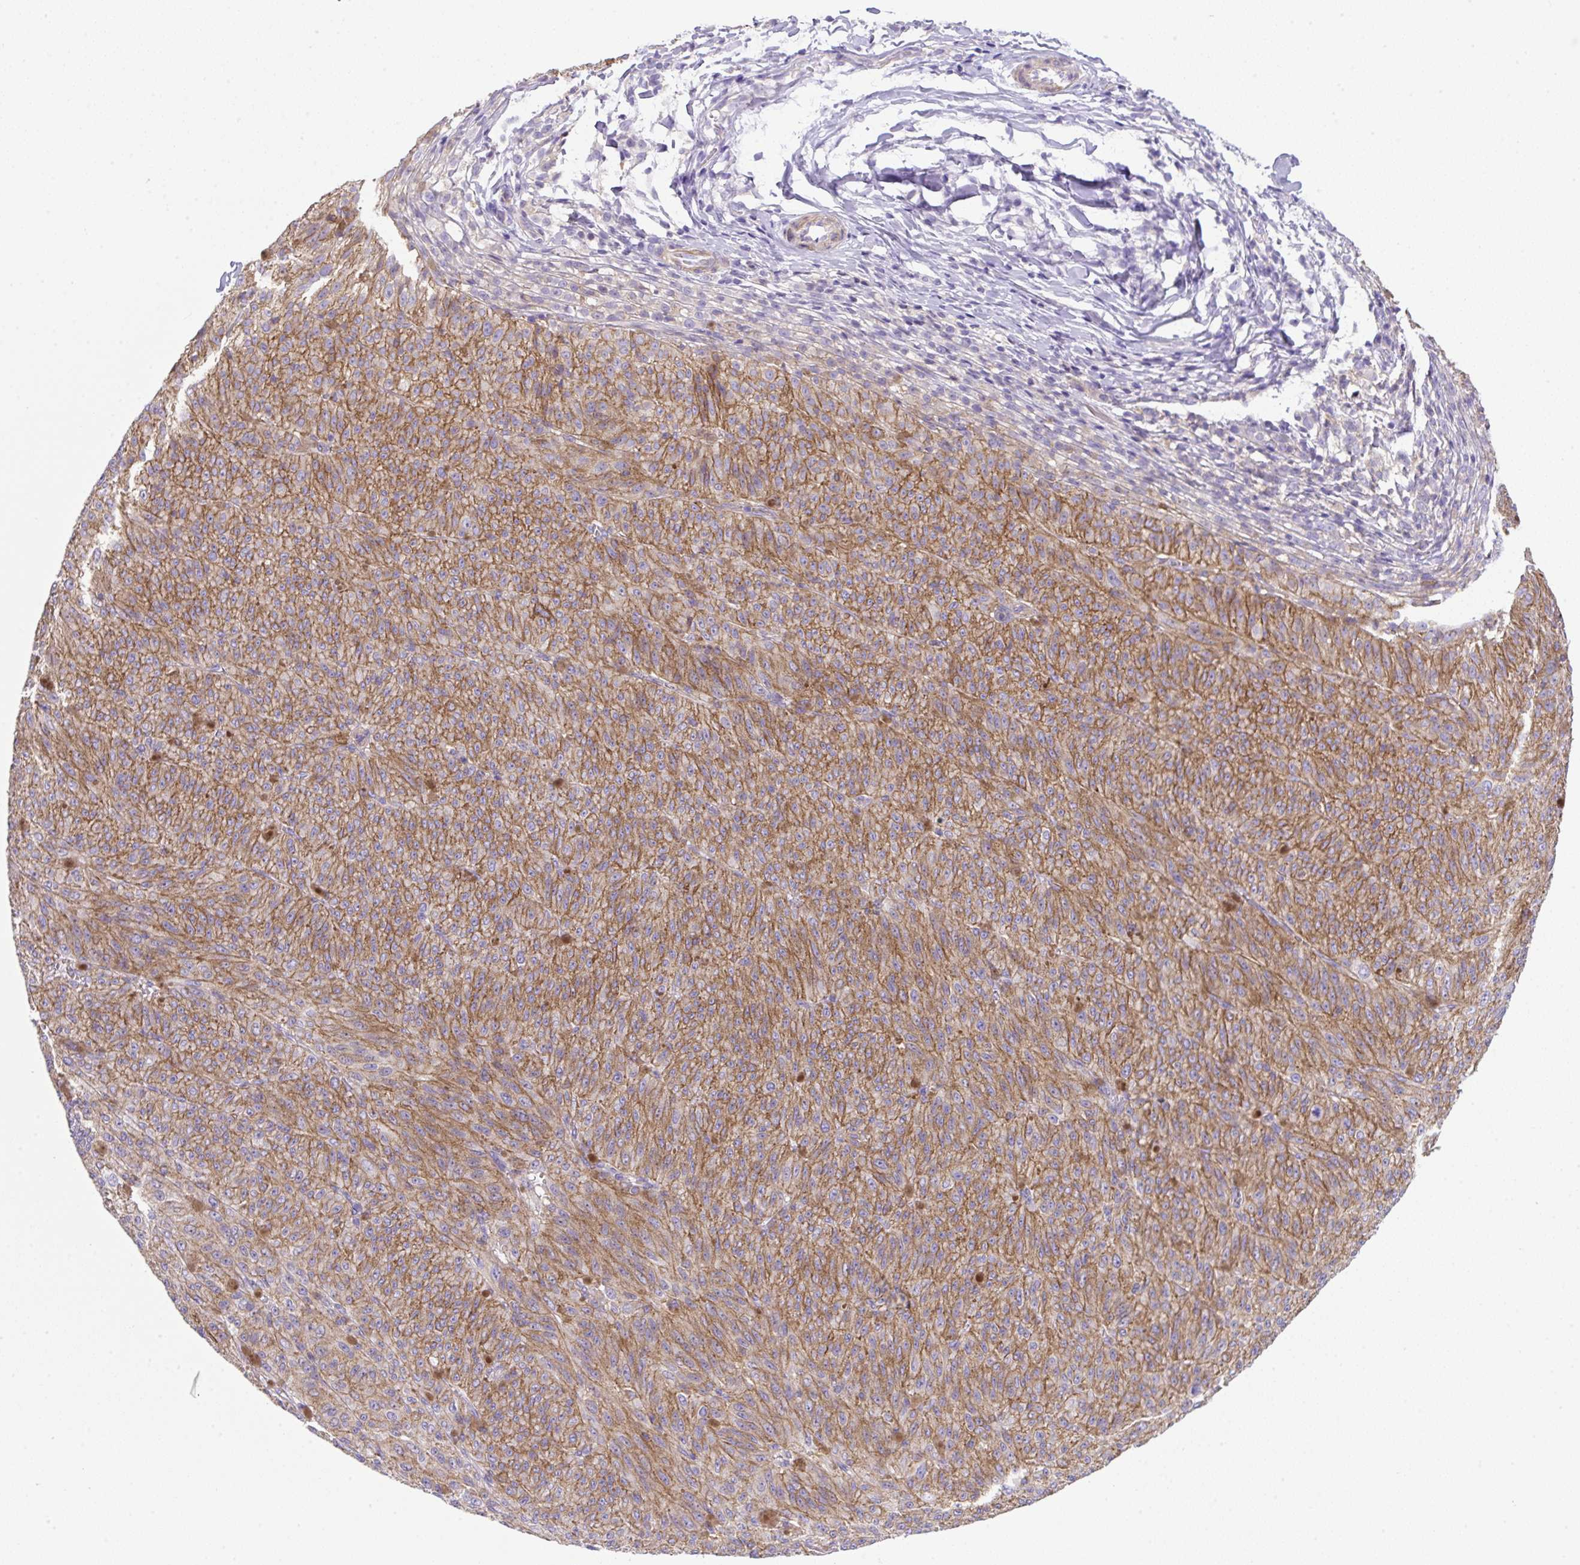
{"staining": {"intensity": "moderate", "quantity": ">75%", "location": "cytoplasmic/membranous"}, "tissue": "melanoma", "cell_type": "Tumor cells", "image_type": "cancer", "snomed": [{"axis": "morphology", "description": "Malignant melanoma, NOS"}, {"axis": "topography", "description": "Skin"}], "caption": "Immunohistochemical staining of human melanoma exhibits moderate cytoplasmic/membranous protein expression in approximately >75% of tumor cells. The protein is stained brown, and the nuclei are stained in blue (DAB (3,3'-diaminobenzidine) IHC with brightfield microscopy, high magnification).", "gene": "NPTN", "patient": {"sex": "female", "age": 52}}